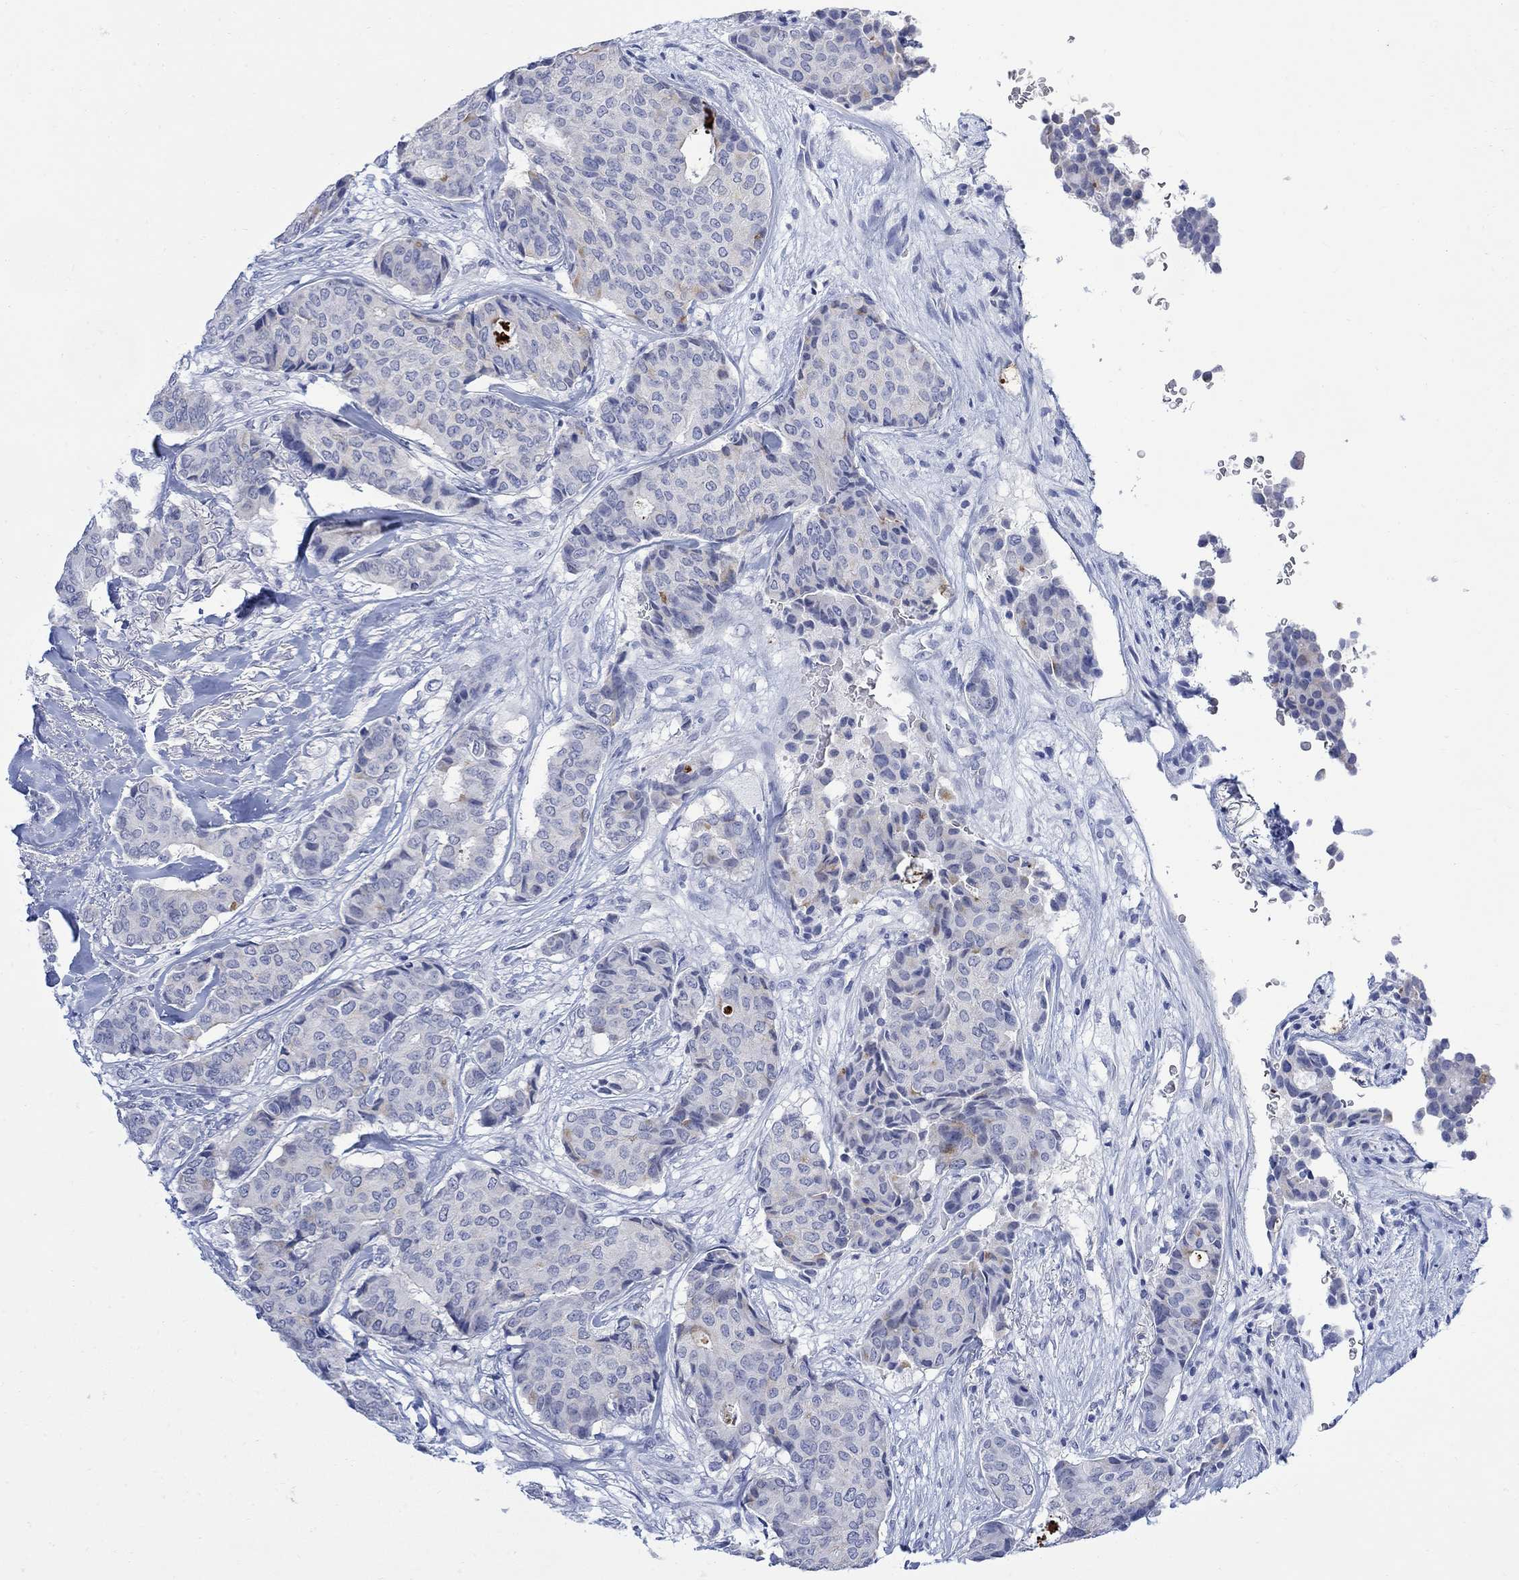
{"staining": {"intensity": "negative", "quantity": "none", "location": "none"}, "tissue": "breast cancer", "cell_type": "Tumor cells", "image_type": "cancer", "snomed": [{"axis": "morphology", "description": "Duct carcinoma"}, {"axis": "topography", "description": "Breast"}], "caption": "This is an immunohistochemistry histopathology image of human breast infiltrating ductal carcinoma. There is no expression in tumor cells.", "gene": "FBP2", "patient": {"sex": "female", "age": 75}}